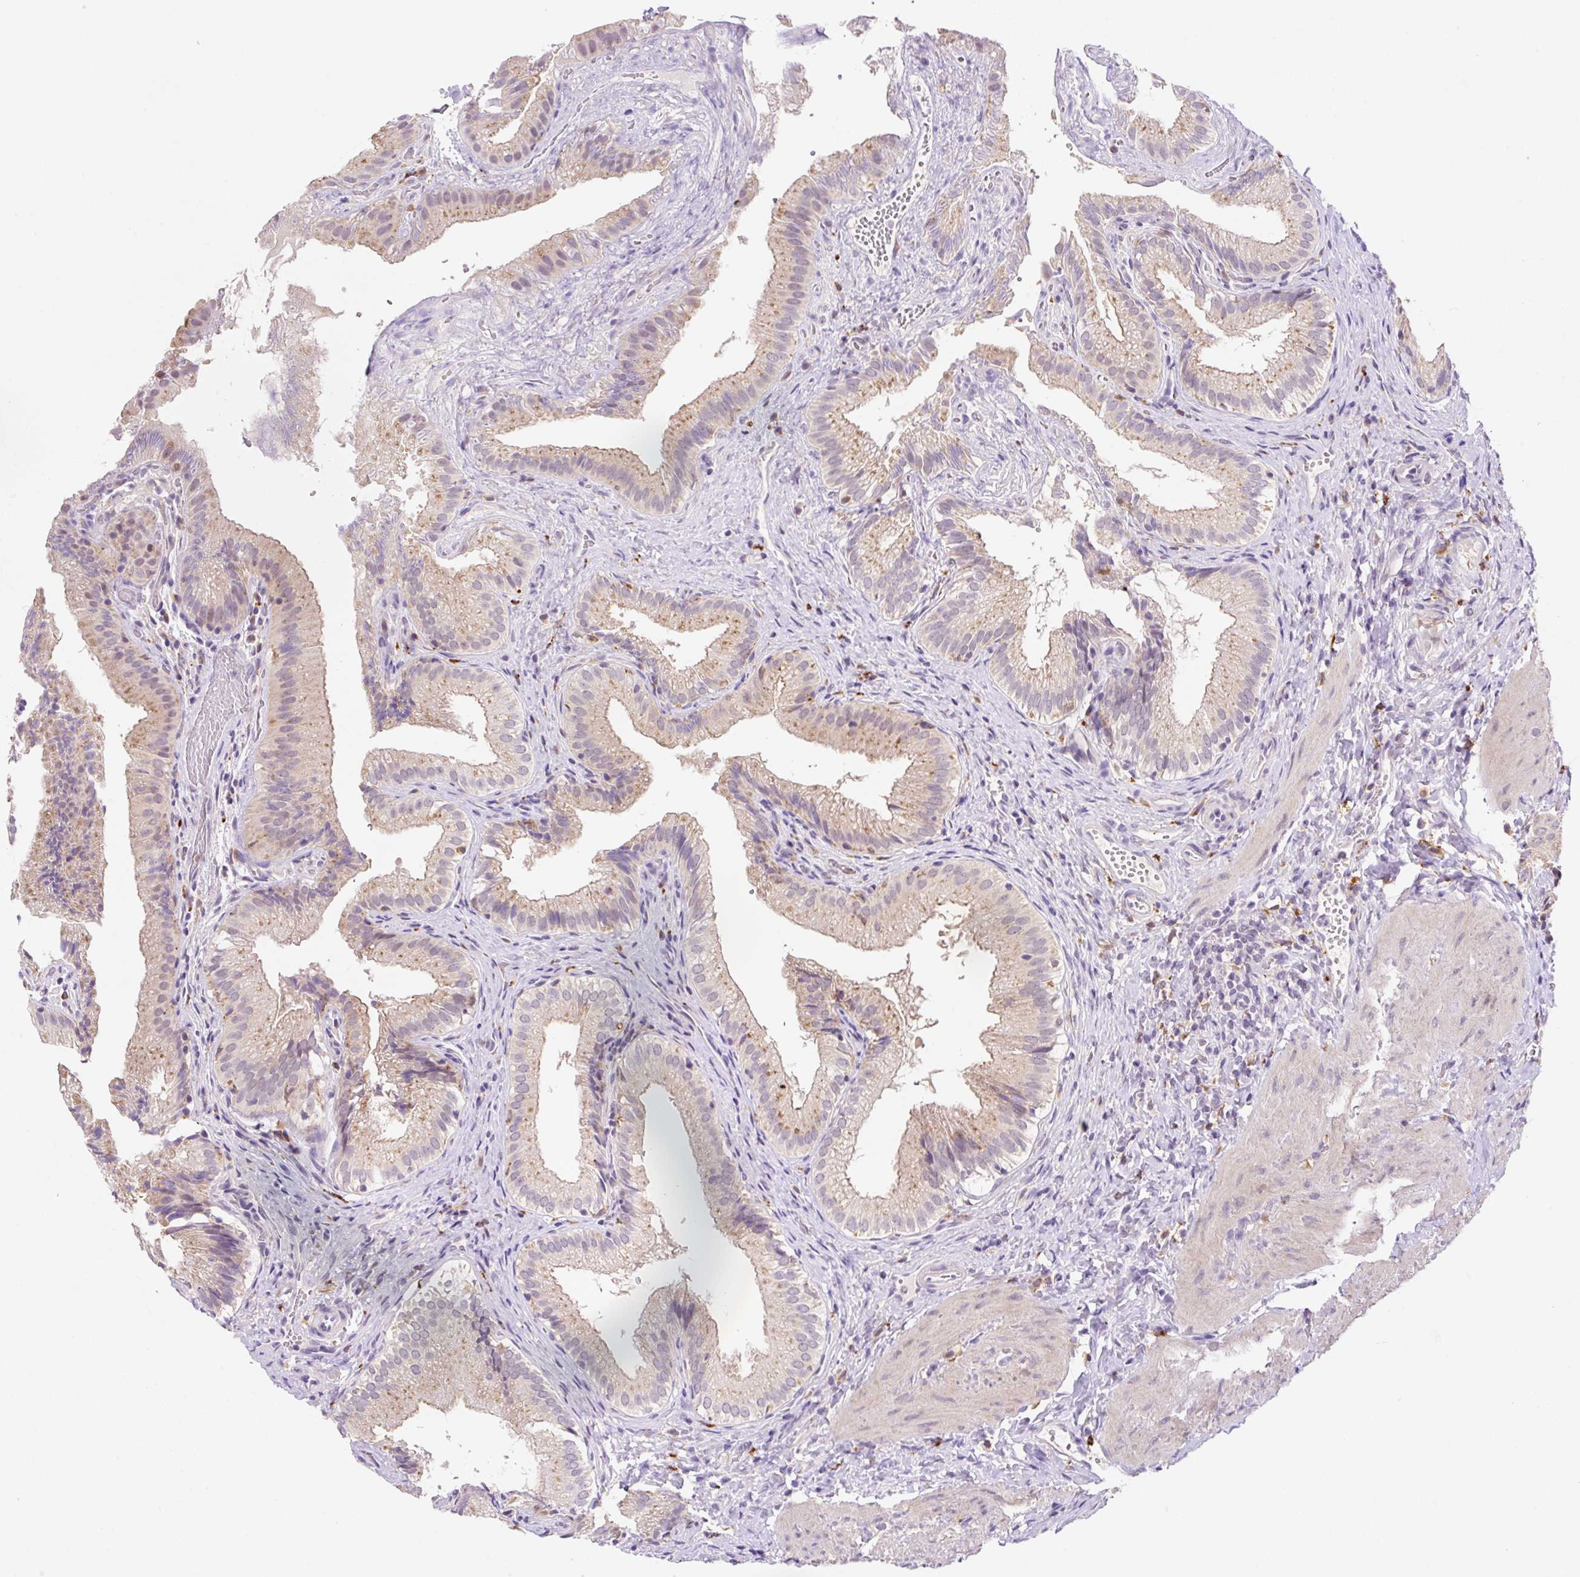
{"staining": {"intensity": "weak", "quantity": "25%-75%", "location": "cytoplasmic/membranous"}, "tissue": "gallbladder", "cell_type": "Glandular cells", "image_type": "normal", "snomed": [{"axis": "morphology", "description": "Normal tissue, NOS"}, {"axis": "topography", "description": "Gallbladder"}], "caption": "Immunohistochemistry (IHC) micrograph of normal gallbladder stained for a protein (brown), which displays low levels of weak cytoplasmic/membranous expression in approximately 25%-75% of glandular cells.", "gene": "CEBPZOS", "patient": {"sex": "female", "age": 30}}